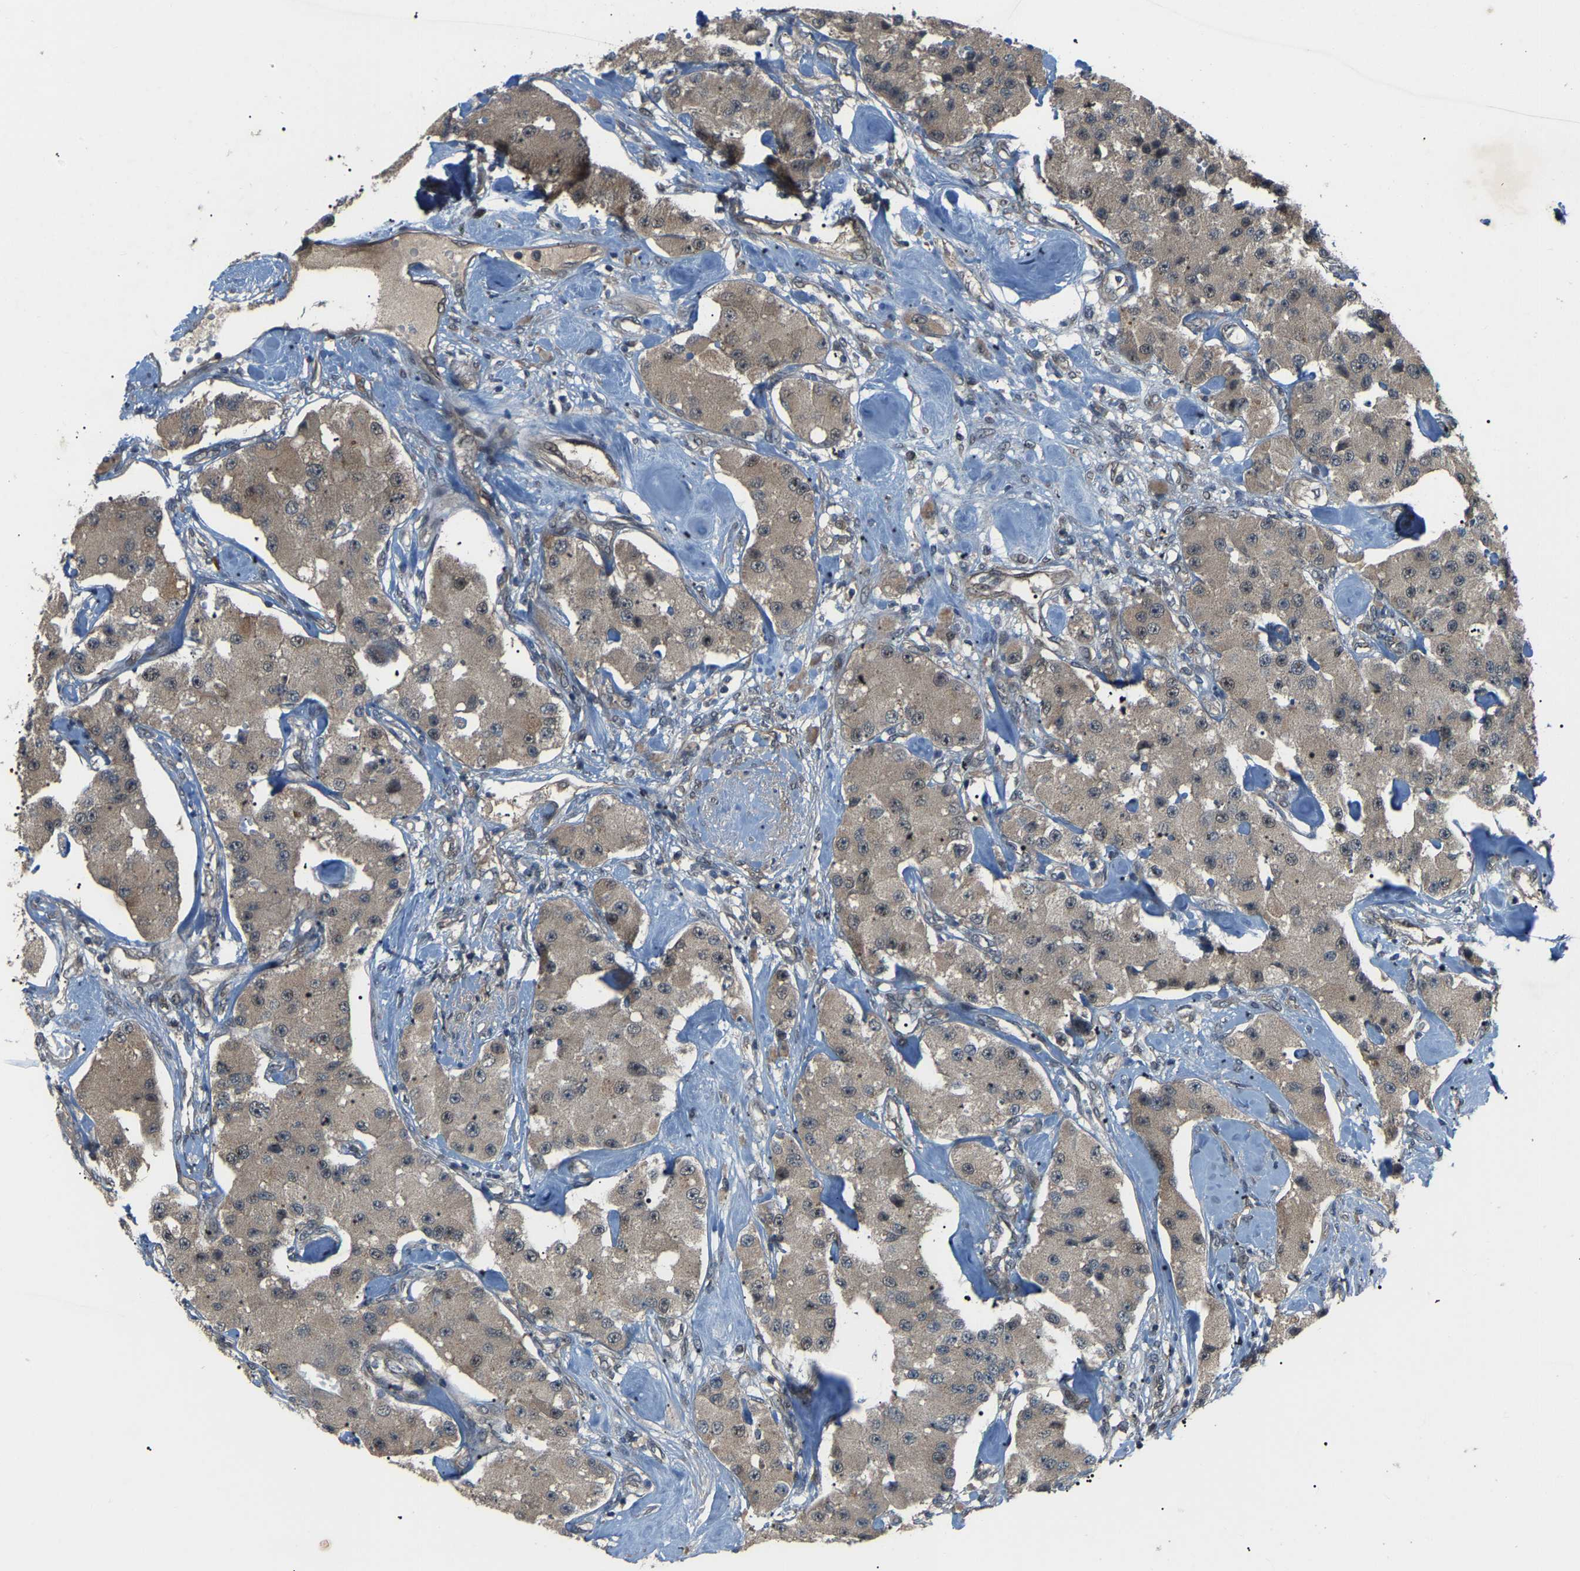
{"staining": {"intensity": "negative", "quantity": "none", "location": "none"}, "tissue": "carcinoid", "cell_type": "Tumor cells", "image_type": "cancer", "snomed": [{"axis": "morphology", "description": "Carcinoid, malignant, NOS"}, {"axis": "topography", "description": "Pancreas"}], "caption": "IHC of human carcinoid shows no positivity in tumor cells.", "gene": "CROT", "patient": {"sex": "male", "age": 41}}